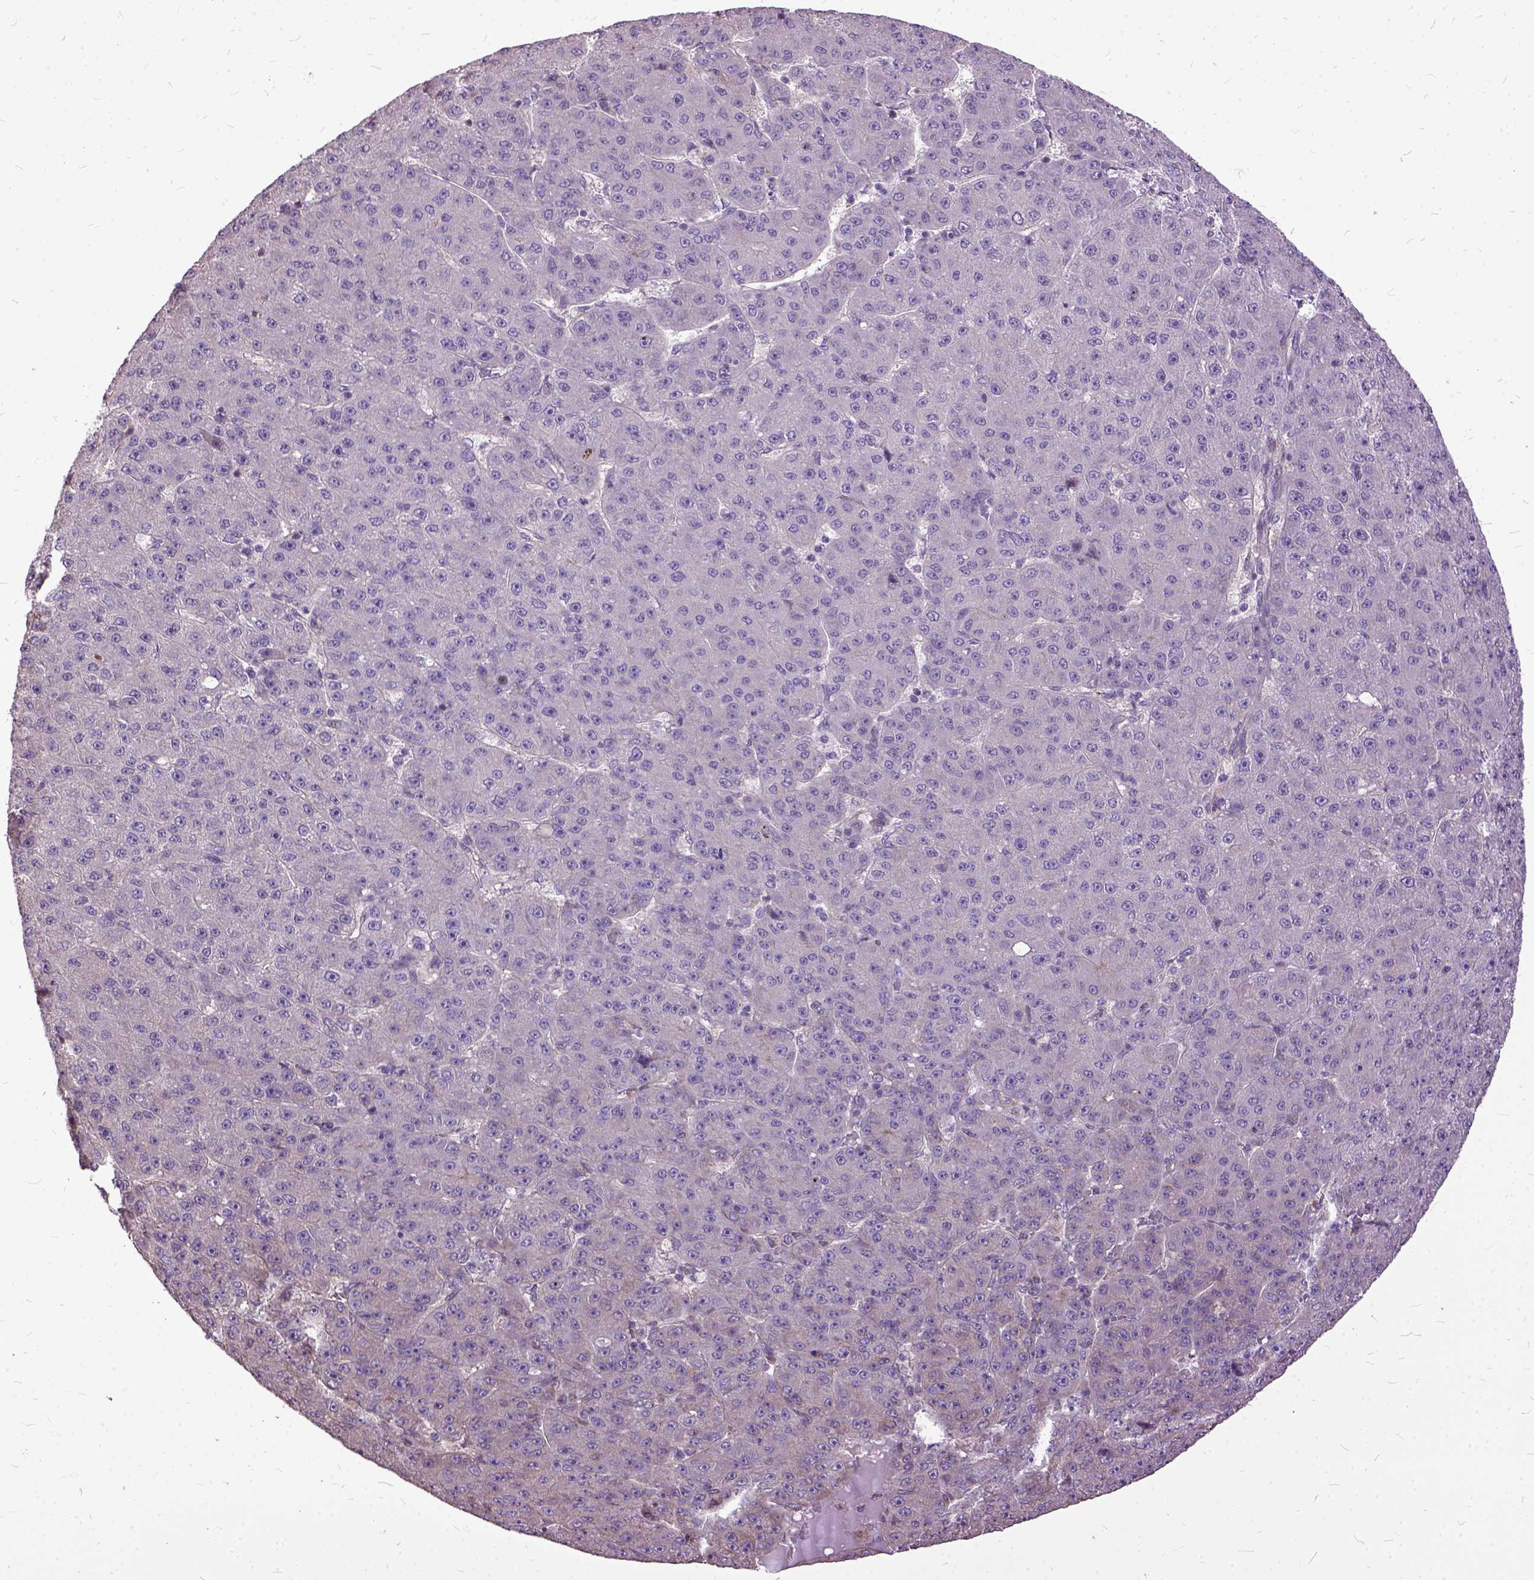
{"staining": {"intensity": "negative", "quantity": "none", "location": "none"}, "tissue": "liver cancer", "cell_type": "Tumor cells", "image_type": "cancer", "snomed": [{"axis": "morphology", "description": "Carcinoma, Hepatocellular, NOS"}, {"axis": "topography", "description": "Liver"}], "caption": "This is an IHC image of liver cancer (hepatocellular carcinoma). There is no positivity in tumor cells.", "gene": "AREG", "patient": {"sex": "male", "age": 67}}